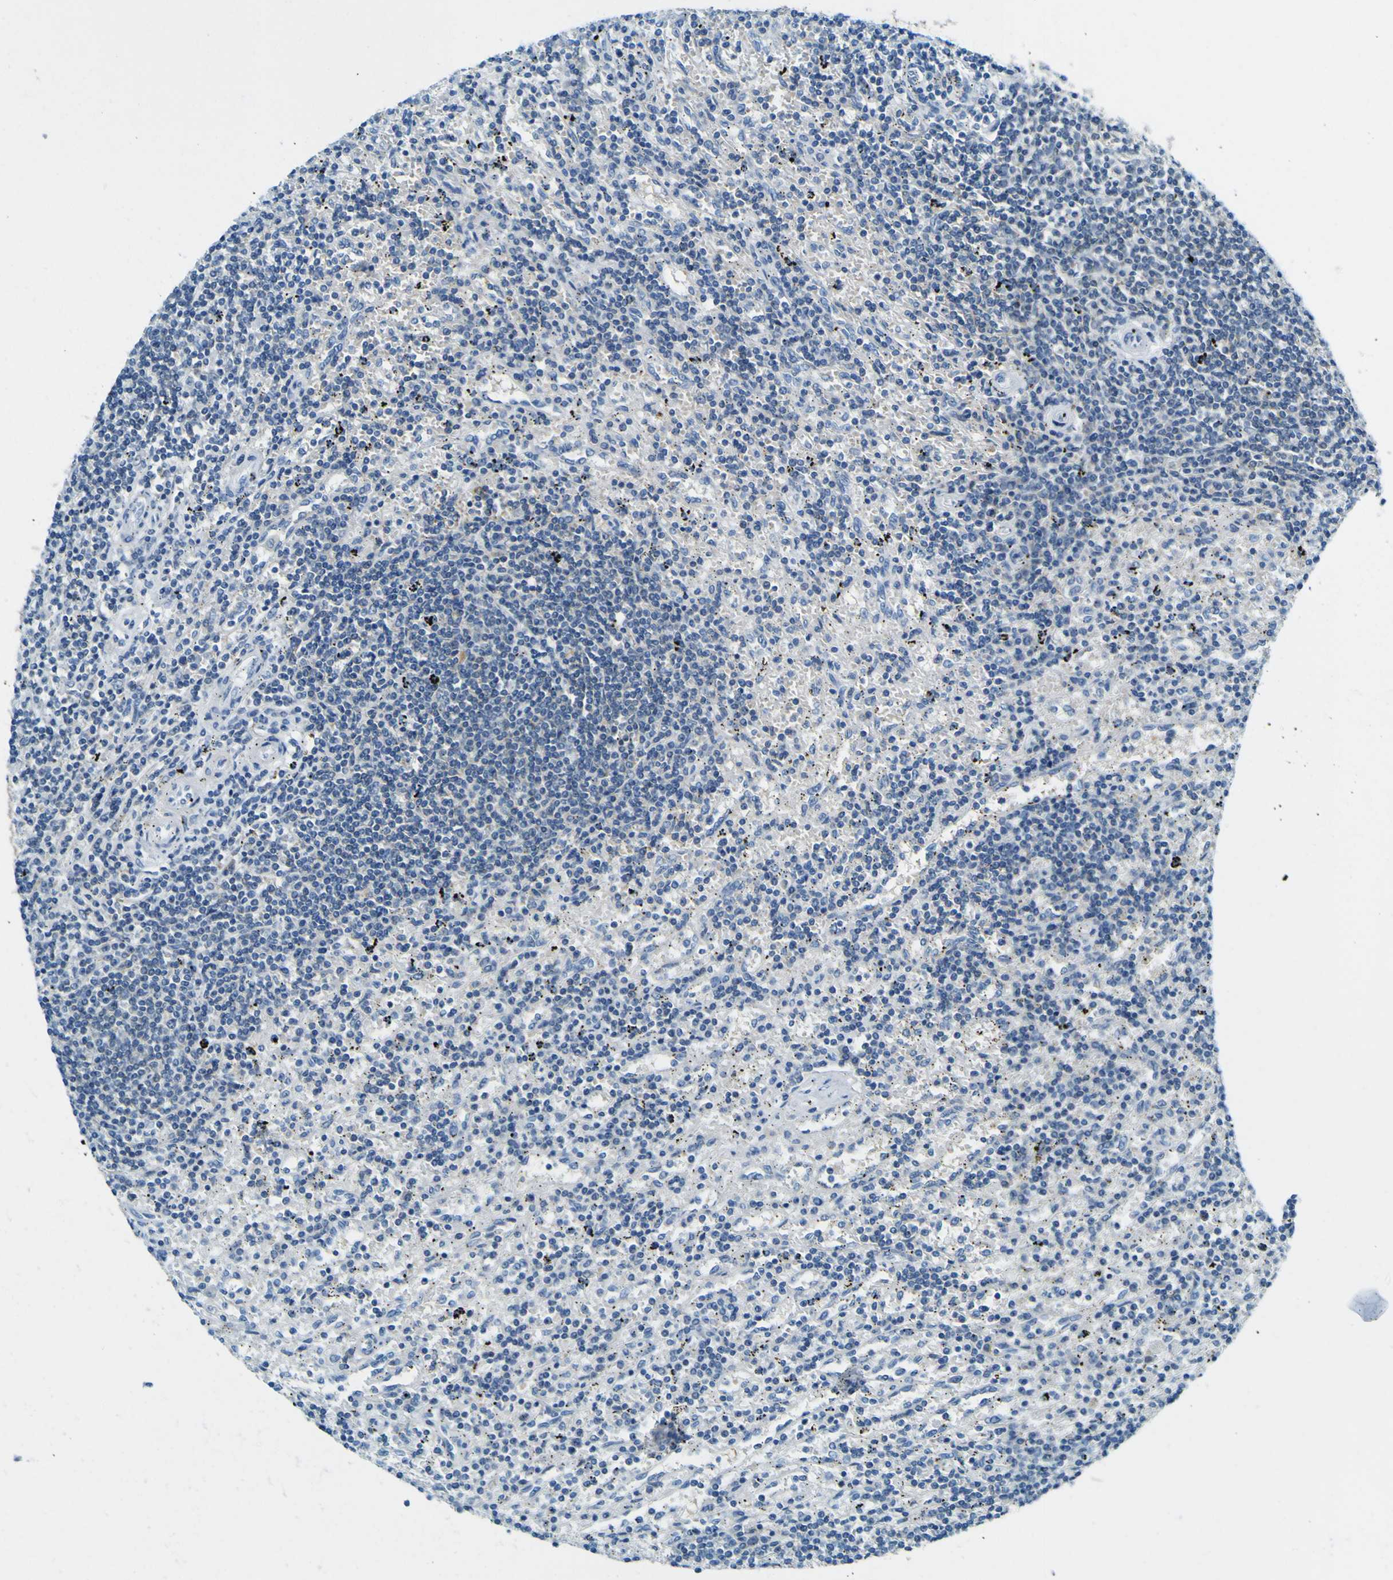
{"staining": {"intensity": "negative", "quantity": "none", "location": "none"}, "tissue": "lymphoma", "cell_type": "Tumor cells", "image_type": "cancer", "snomed": [{"axis": "morphology", "description": "Malignant lymphoma, non-Hodgkin's type, Low grade"}, {"axis": "topography", "description": "Spleen"}], "caption": "Immunohistochemistry of human lymphoma demonstrates no expression in tumor cells. The staining was performed using DAB to visualize the protein expression in brown, while the nuclei were stained in blue with hematoxylin (Magnification: 20x).", "gene": "SORCS1", "patient": {"sex": "male", "age": 76}}